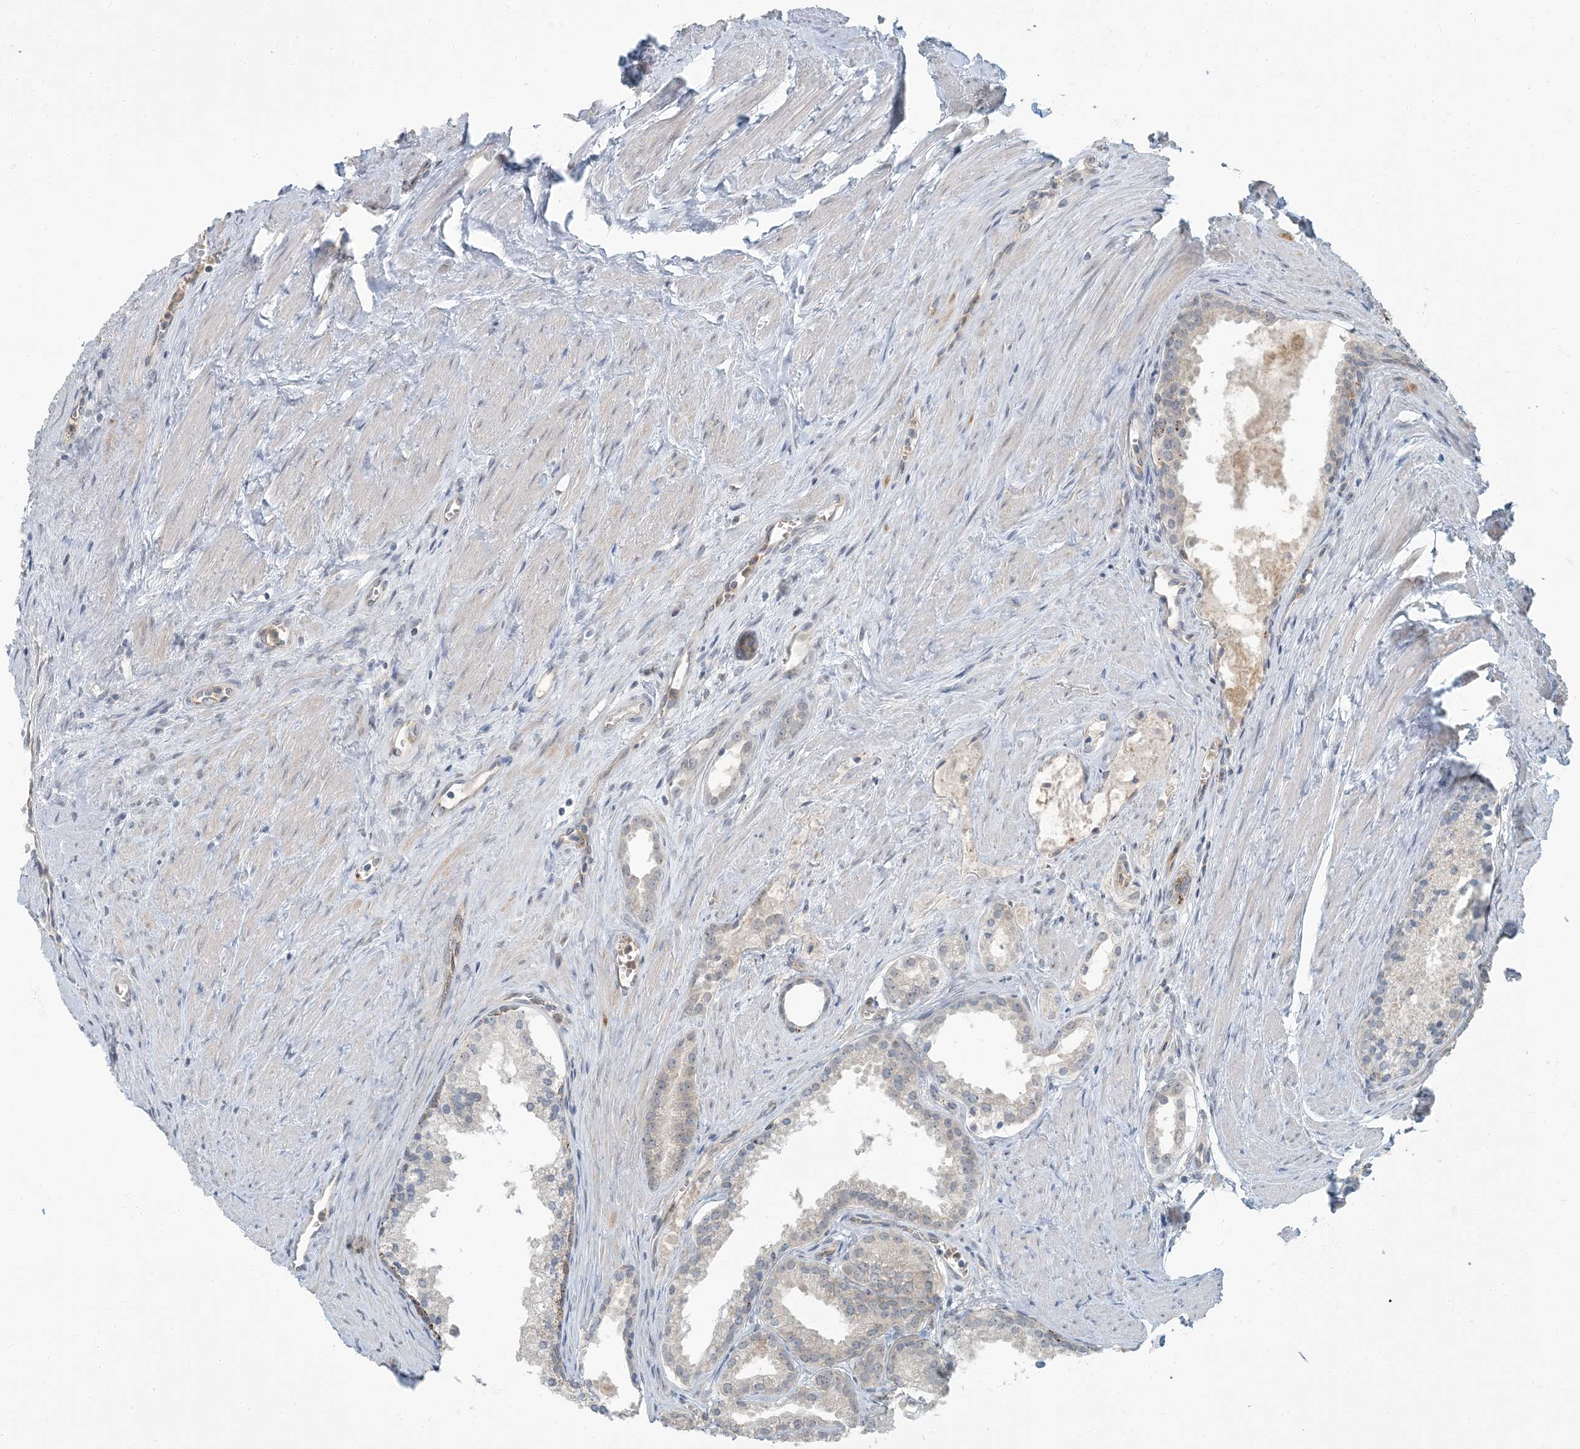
{"staining": {"intensity": "negative", "quantity": "none", "location": "none"}, "tissue": "prostate cancer", "cell_type": "Tumor cells", "image_type": "cancer", "snomed": [{"axis": "morphology", "description": "Adenocarcinoma, High grade"}, {"axis": "topography", "description": "Prostate"}], "caption": "This is an IHC histopathology image of human prostate cancer (adenocarcinoma (high-grade)). There is no positivity in tumor cells.", "gene": "EPHA4", "patient": {"sex": "male", "age": 68}}